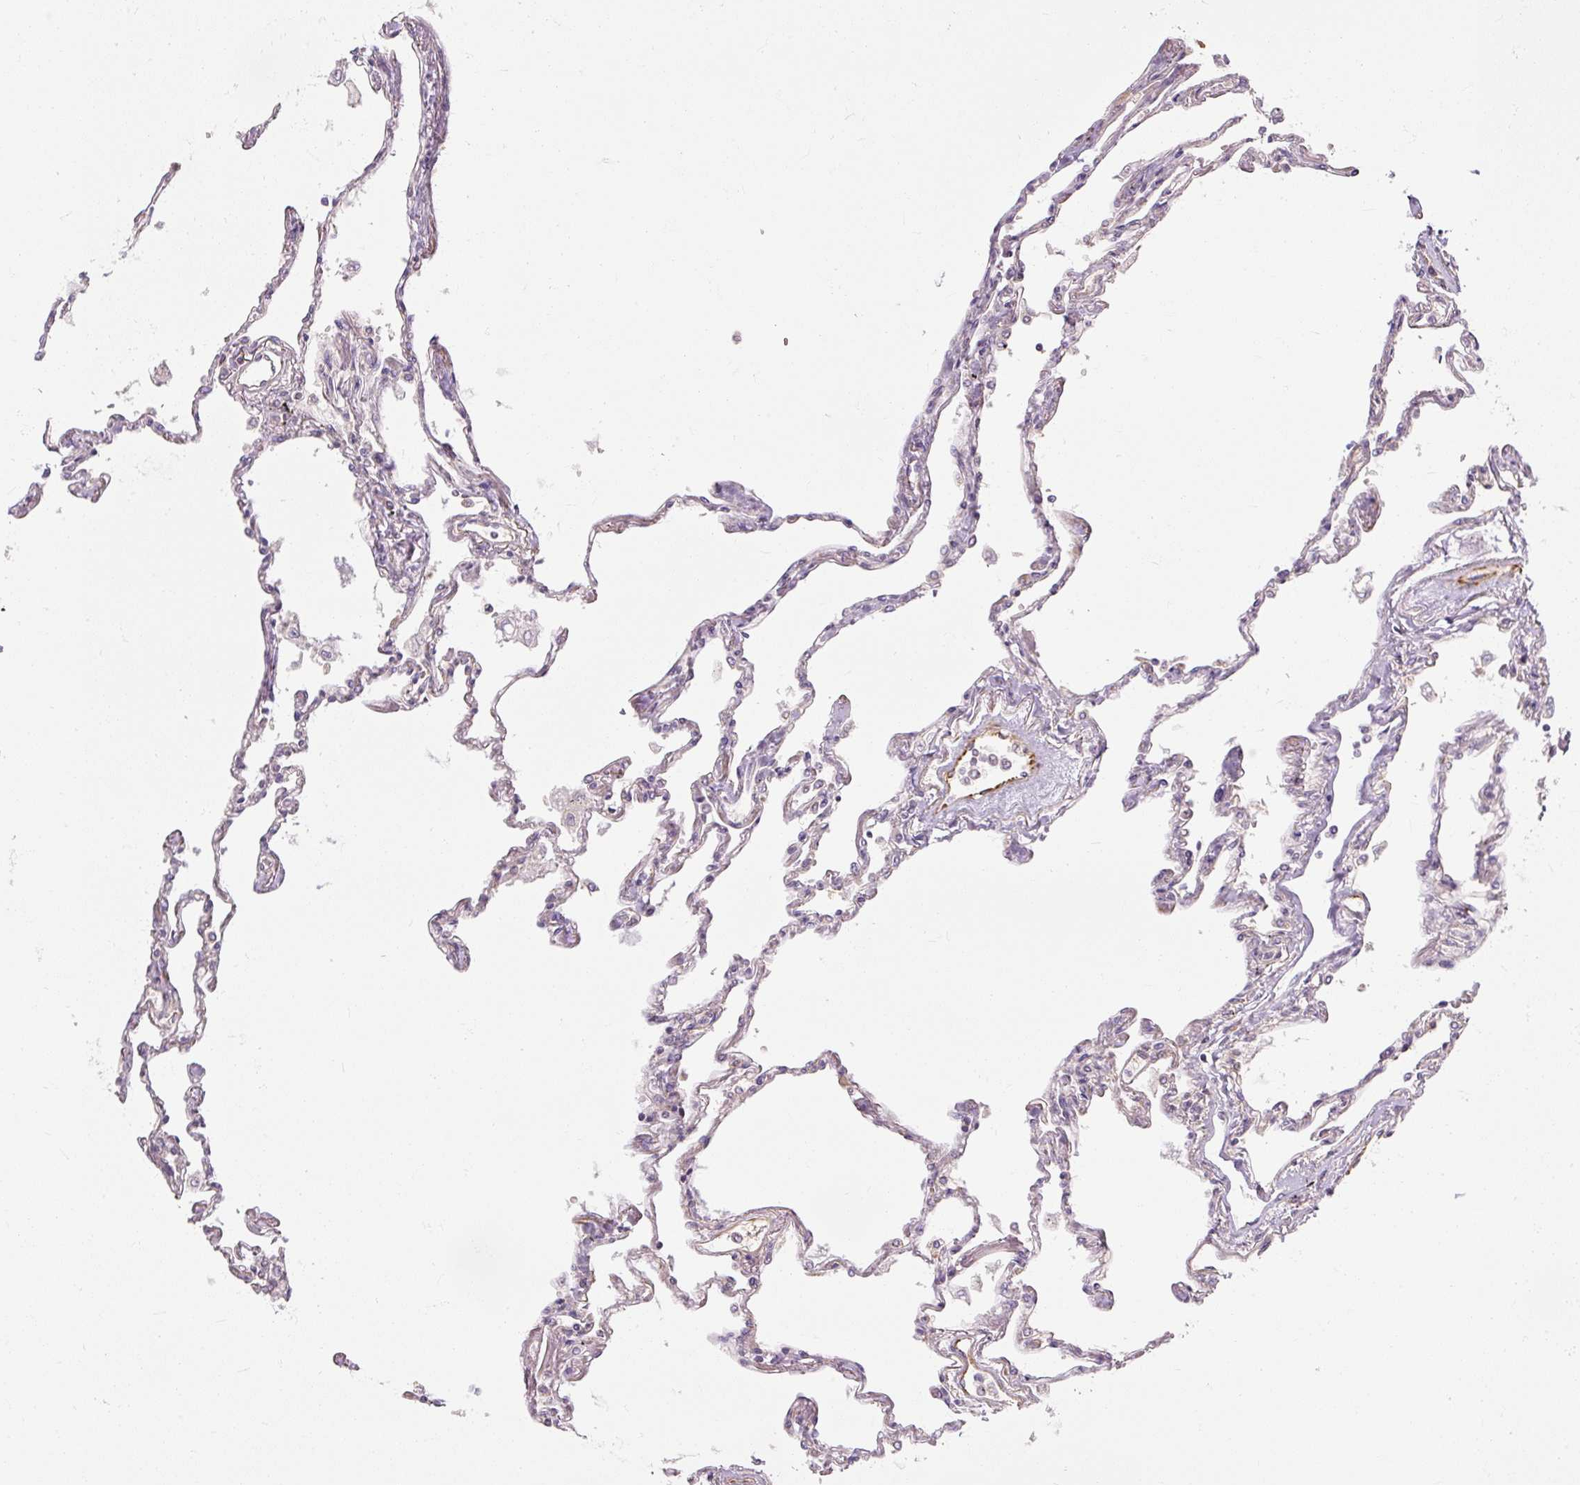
{"staining": {"intensity": "moderate", "quantity": "25%-75%", "location": "cytoplasmic/membranous"}, "tissue": "lung", "cell_type": "Alveolar cells", "image_type": "normal", "snomed": [{"axis": "morphology", "description": "Normal tissue, NOS"}, {"axis": "topography", "description": "Lung"}], "caption": "A photomicrograph of human lung stained for a protein exhibits moderate cytoplasmic/membranous brown staining in alveolar cells. The protein is stained brown, and the nuclei are stained in blue (DAB IHC with brightfield microscopy, high magnification).", "gene": "RB1CC1", "patient": {"sex": "female", "age": 67}}